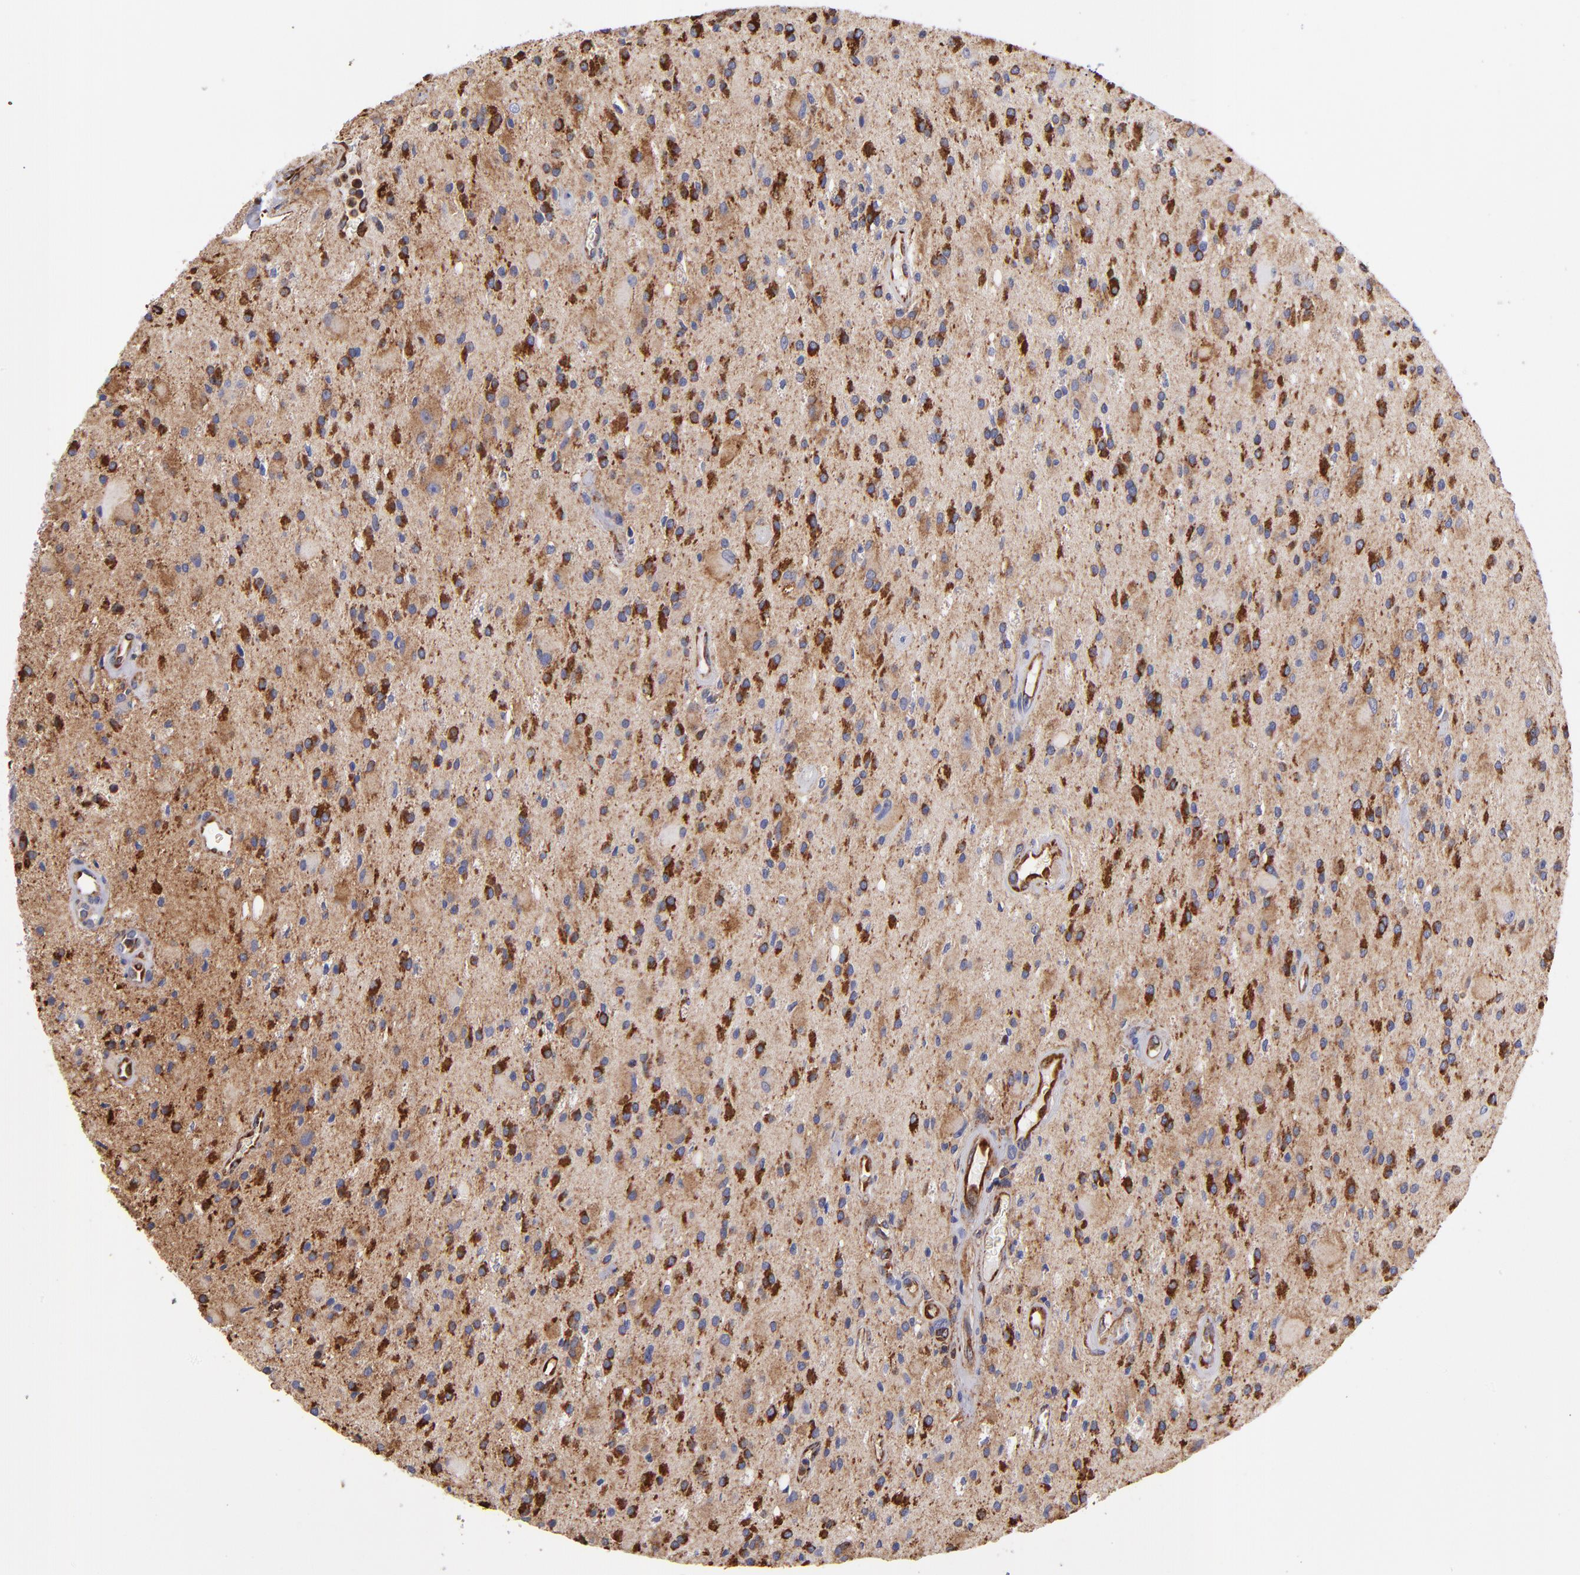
{"staining": {"intensity": "strong", "quantity": "25%-75%", "location": "cytoplasmic/membranous"}, "tissue": "glioma", "cell_type": "Tumor cells", "image_type": "cancer", "snomed": [{"axis": "morphology", "description": "Glioma, malignant, Low grade"}, {"axis": "topography", "description": "Brain"}], "caption": "High-power microscopy captured an IHC image of glioma, revealing strong cytoplasmic/membranous expression in approximately 25%-75% of tumor cells.", "gene": "MVP", "patient": {"sex": "male", "age": 58}}